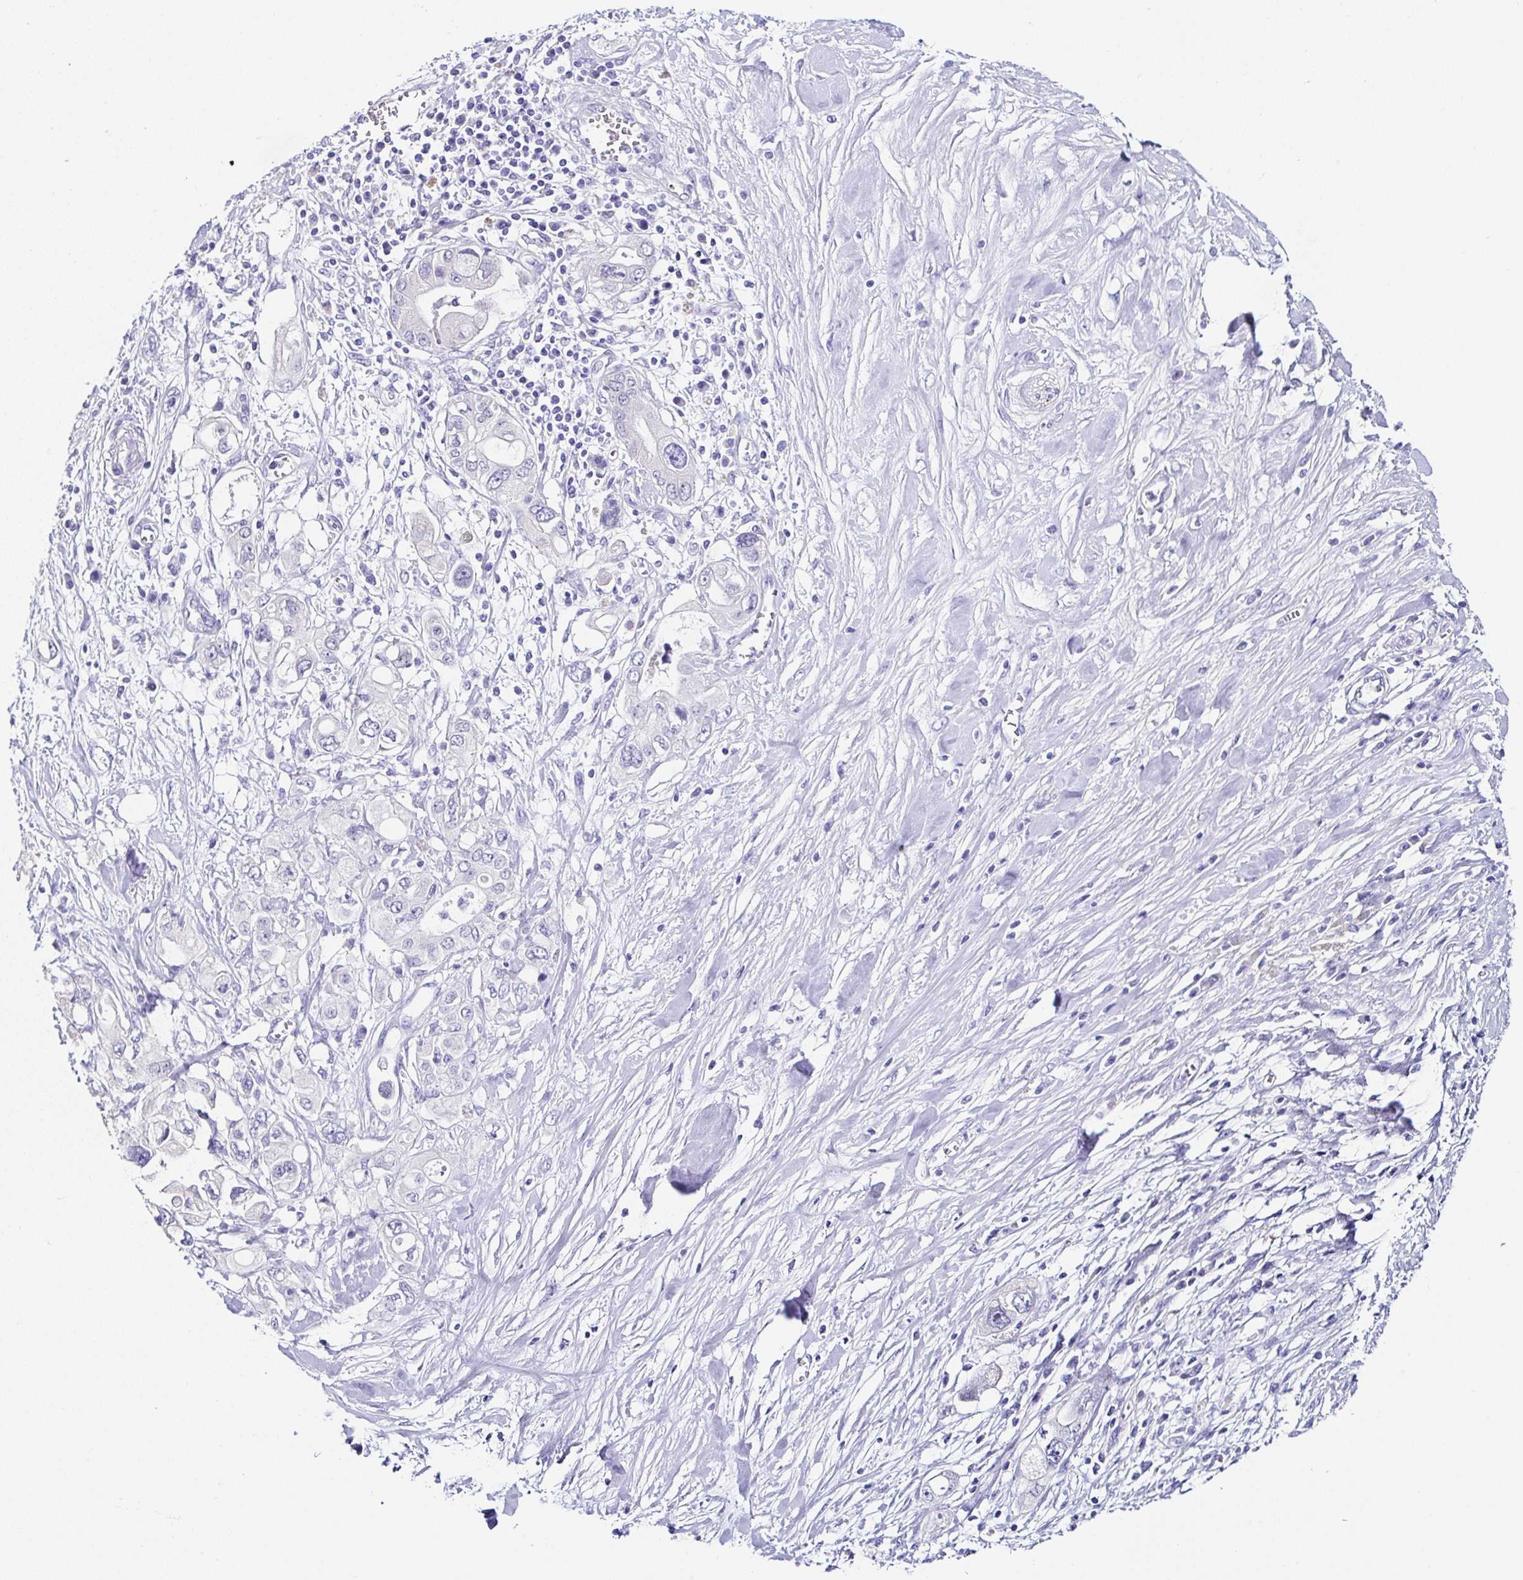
{"staining": {"intensity": "negative", "quantity": "none", "location": "none"}, "tissue": "pancreatic cancer", "cell_type": "Tumor cells", "image_type": "cancer", "snomed": [{"axis": "morphology", "description": "Adenocarcinoma, NOS"}, {"axis": "topography", "description": "Pancreas"}], "caption": "Immunohistochemistry (IHC) of human pancreatic cancer (adenocarcinoma) shows no expression in tumor cells.", "gene": "TMPRSS11E", "patient": {"sex": "female", "age": 56}}